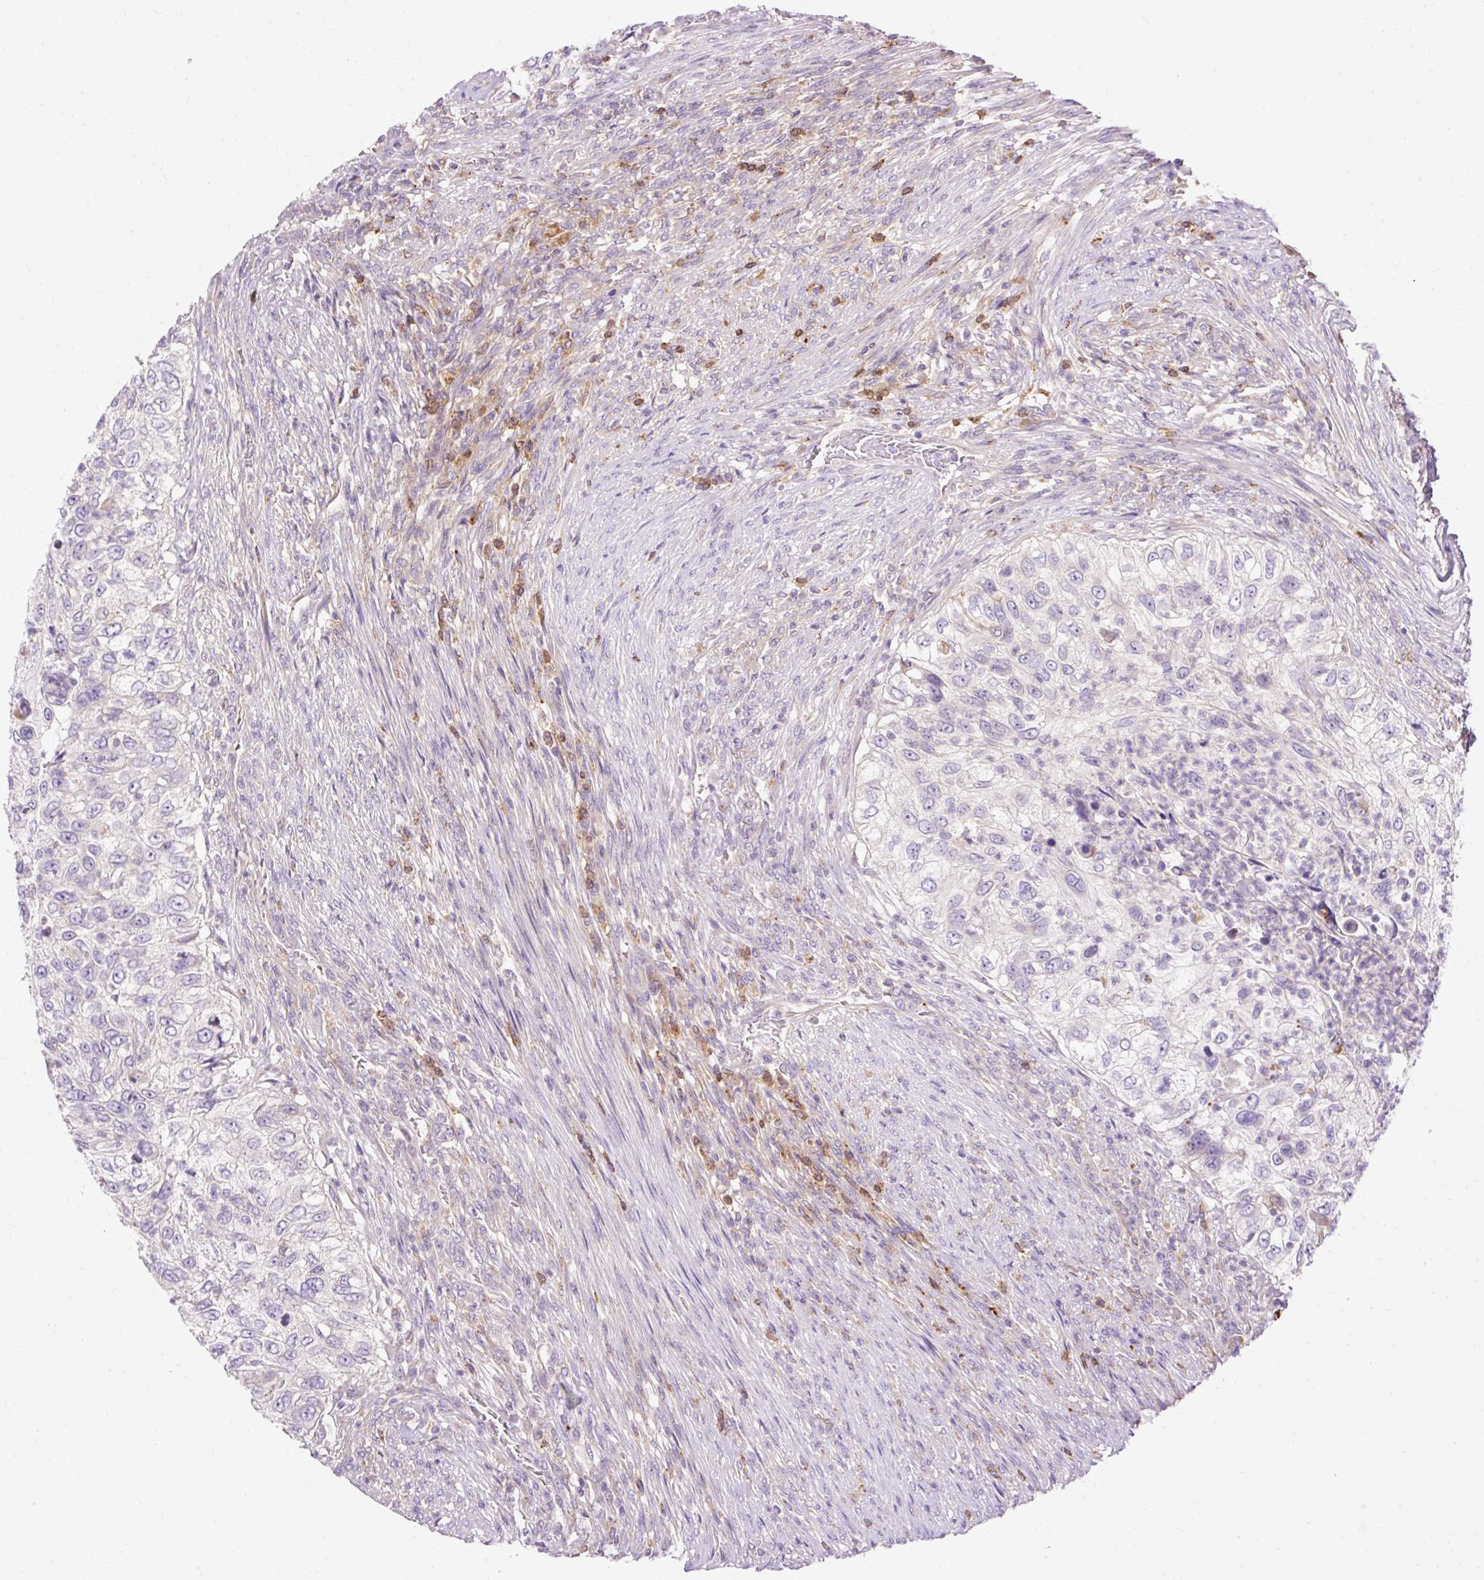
{"staining": {"intensity": "negative", "quantity": "none", "location": "none"}, "tissue": "urothelial cancer", "cell_type": "Tumor cells", "image_type": "cancer", "snomed": [{"axis": "morphology", "description": "Urothelial carcinoma, High grade"}, {"axis": "topography", "description": "Urinary bladder"}], "caption": "The immunohistochemistry photomicrograph has no significant expression in tumor cells of urothelial cancer tissue.", "gene": "HEXB", "patient": {"sex": "female", "age": 60}}